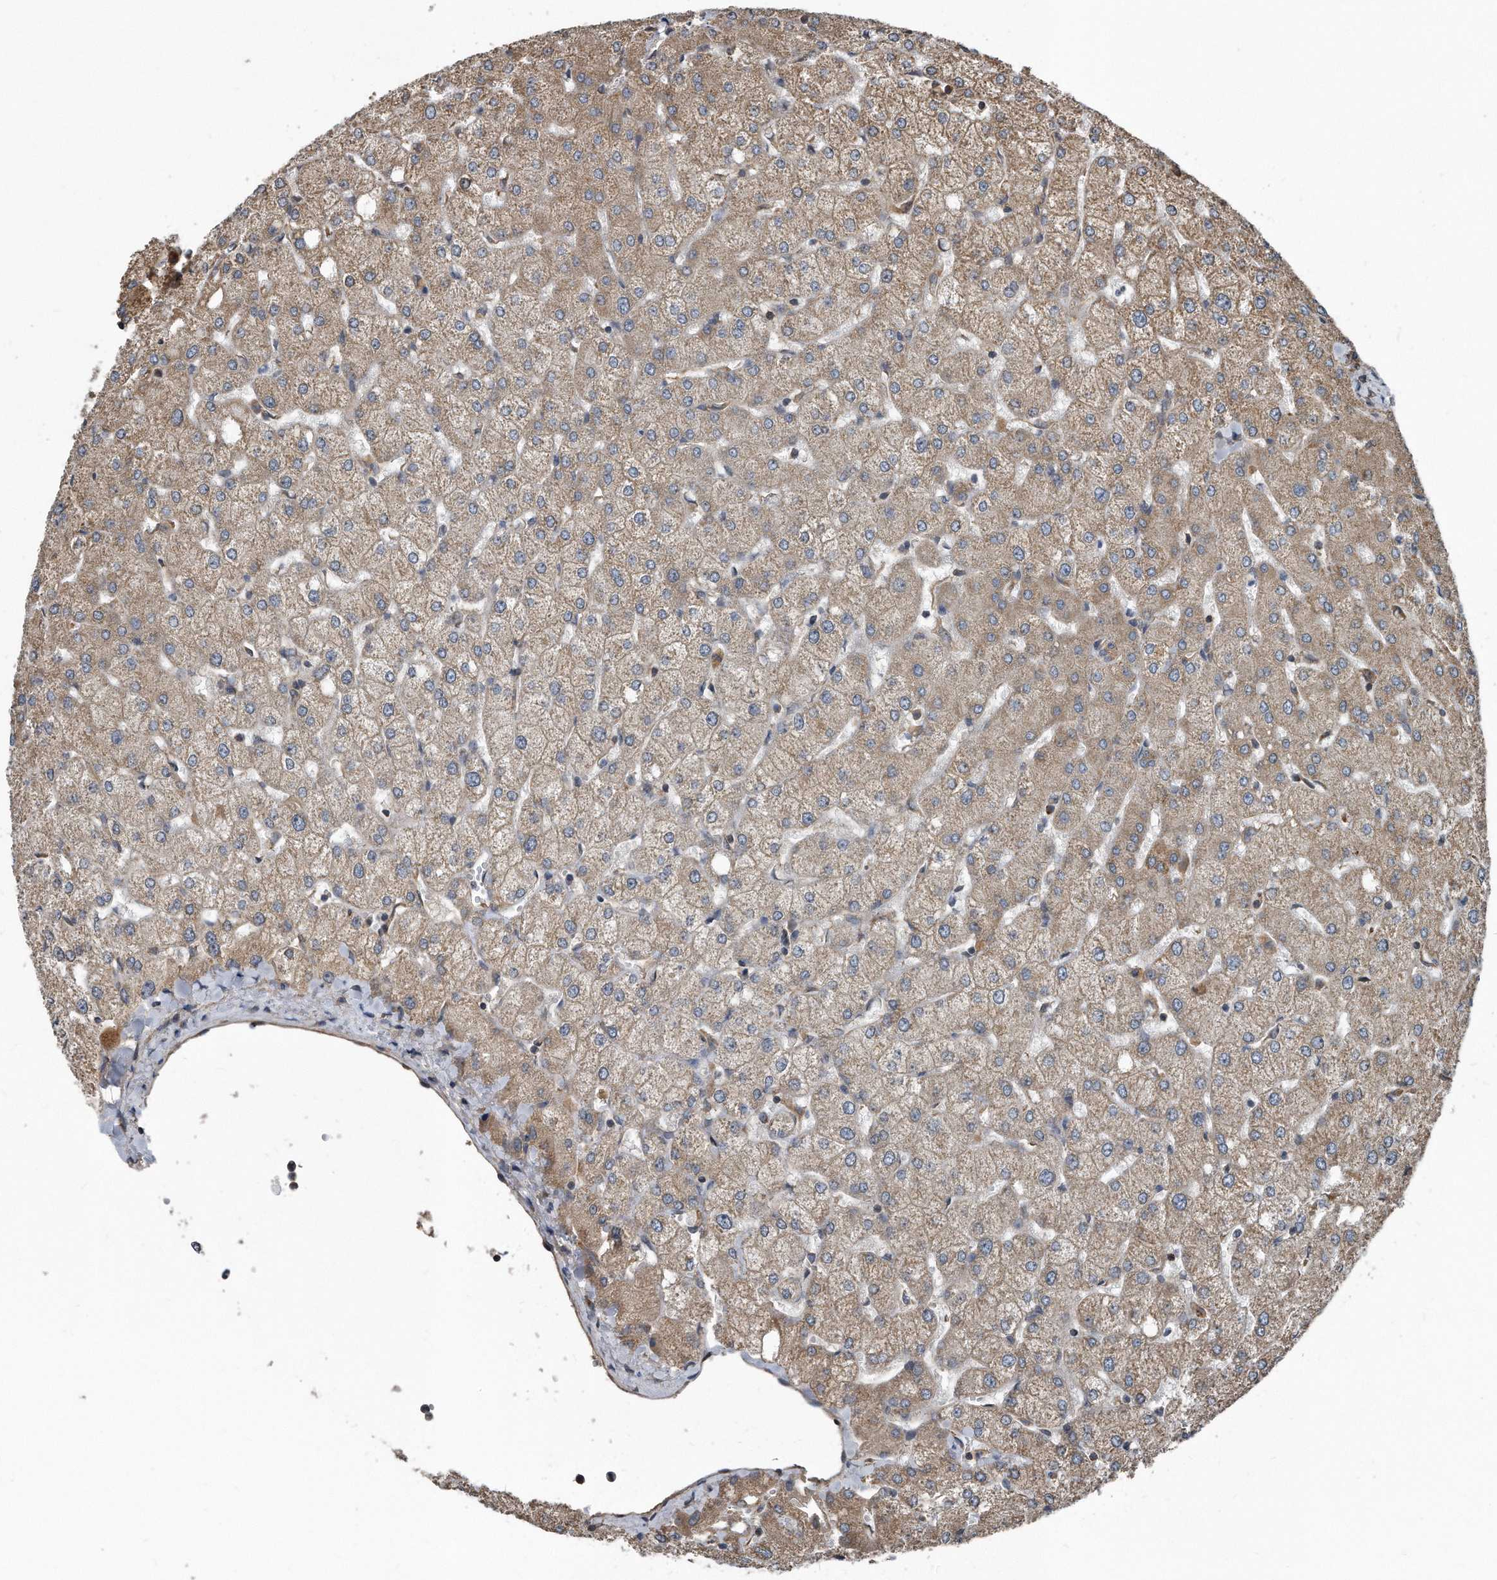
{"staining": {"intensity": "weak", "quantity": ">75%", "location": "cytoplasmic/membranous"}, "tissue": "liver", "cell_type": "Cholangiocytes", "image_type": "normal", "snomed": [{"axis": "morphology", "description": "Normal tissue, NOS"}, {"axis": "topography", "description": "Liver"}], "caption": "Weak cytoplasmic/membranous staining for a protein is present in approximately >75% of cholangiocytes of normal liver using immunohistochemistry (IHC).", "gene": "FAM136A", "patient": {"sex": "female", "age": 54}}